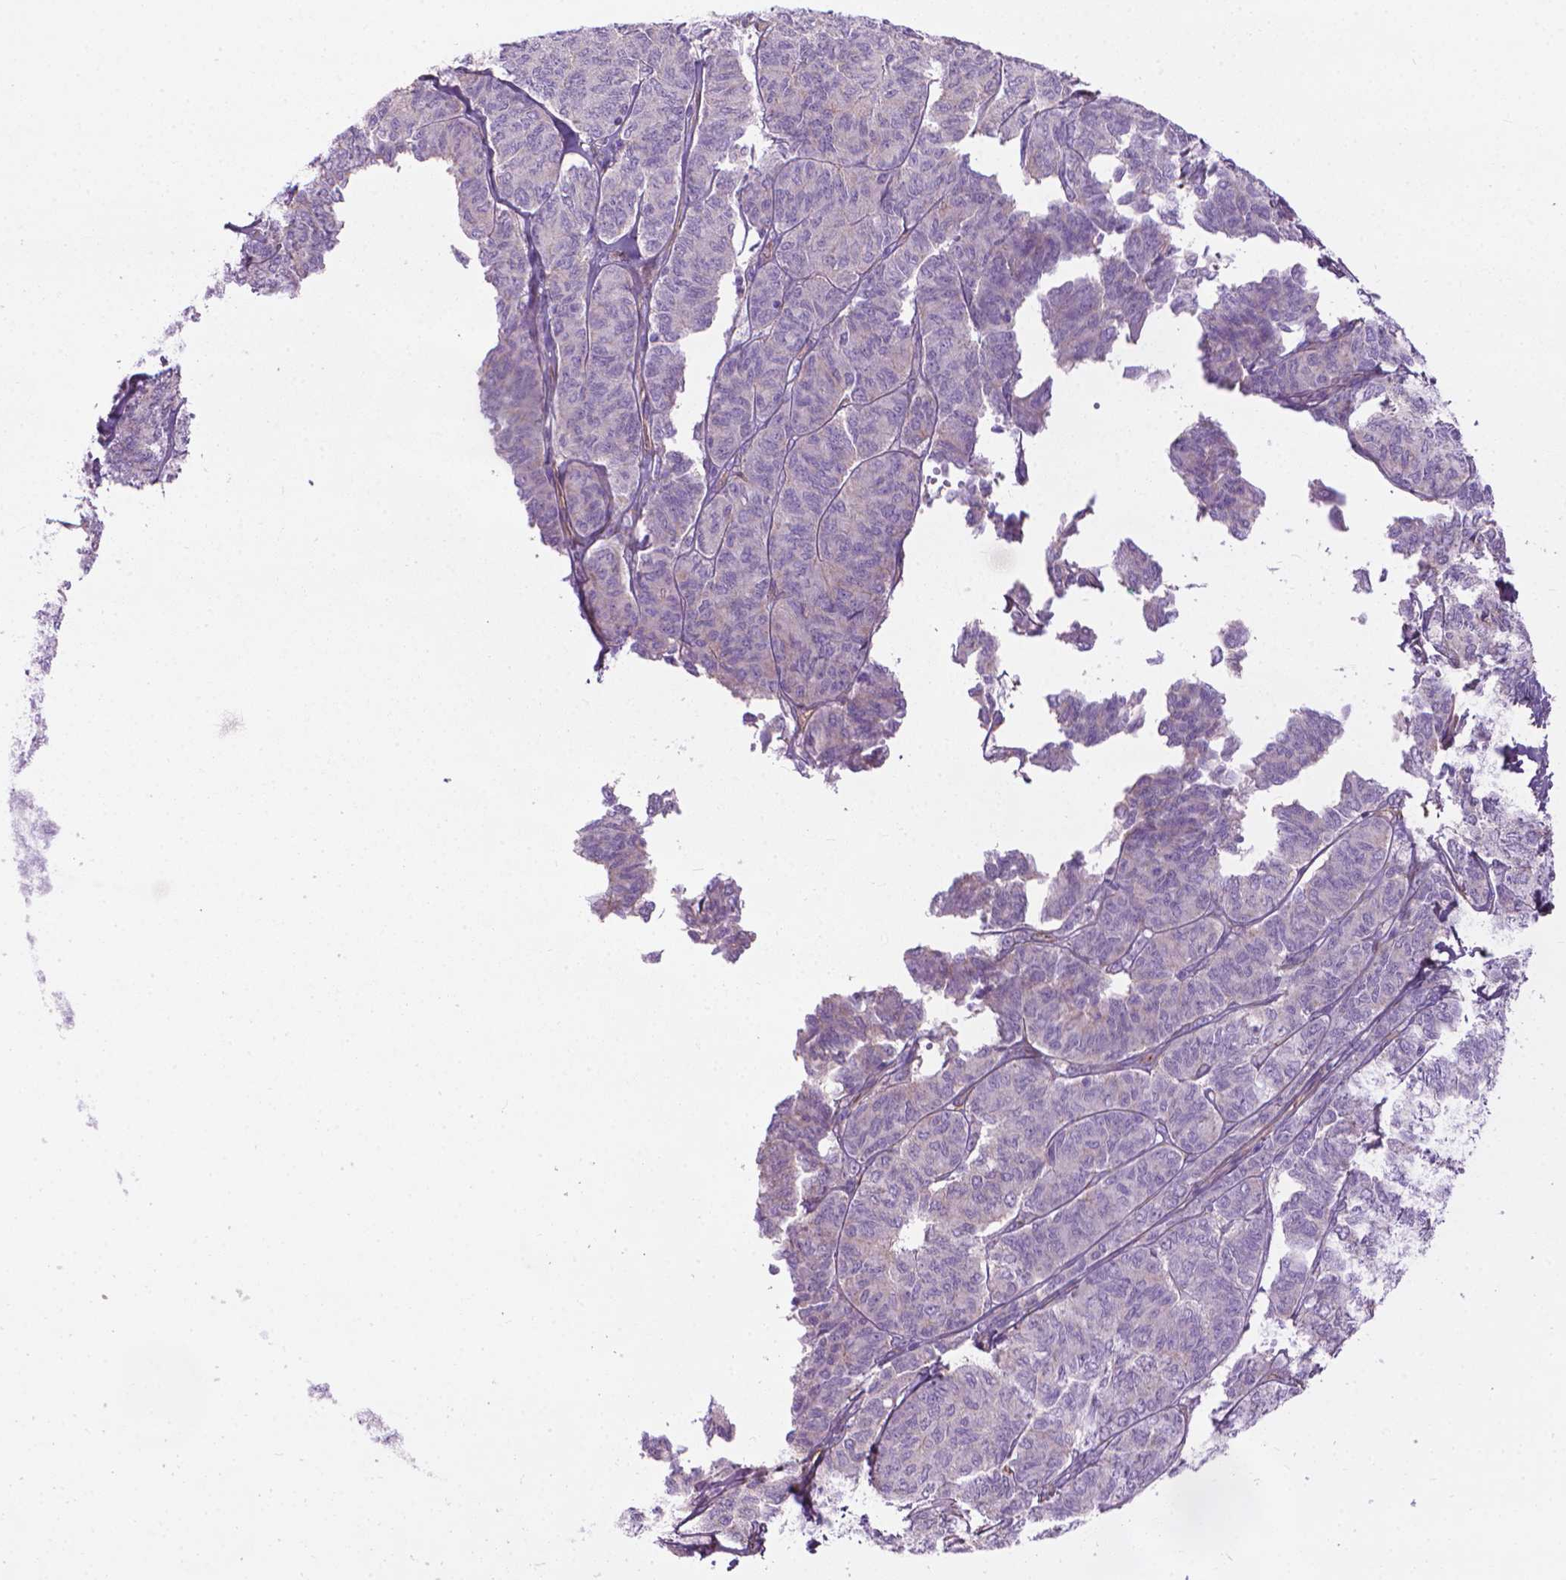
{"staining": {"intensity": "negative", "quantity": "none", "location": "none"}, "tissue": "ovarian cancer", "cell_type": "Tumor cells", "image_type": "cancer", "snomed": [{"axis": "morphology", "description": "Carcinoma, endometroid"}, {"axis": "topography", "description": "Ovary"}], "caption": "This is a photomicrograph of IHC staining of ovarian cancer, which shows no positivity in tumor cells. (DAB immunohistochemistry visualized using brightfield microscopy, high magnification).", "gene": "TENT5A", "patient": {"sex": "female", "age": 80}}